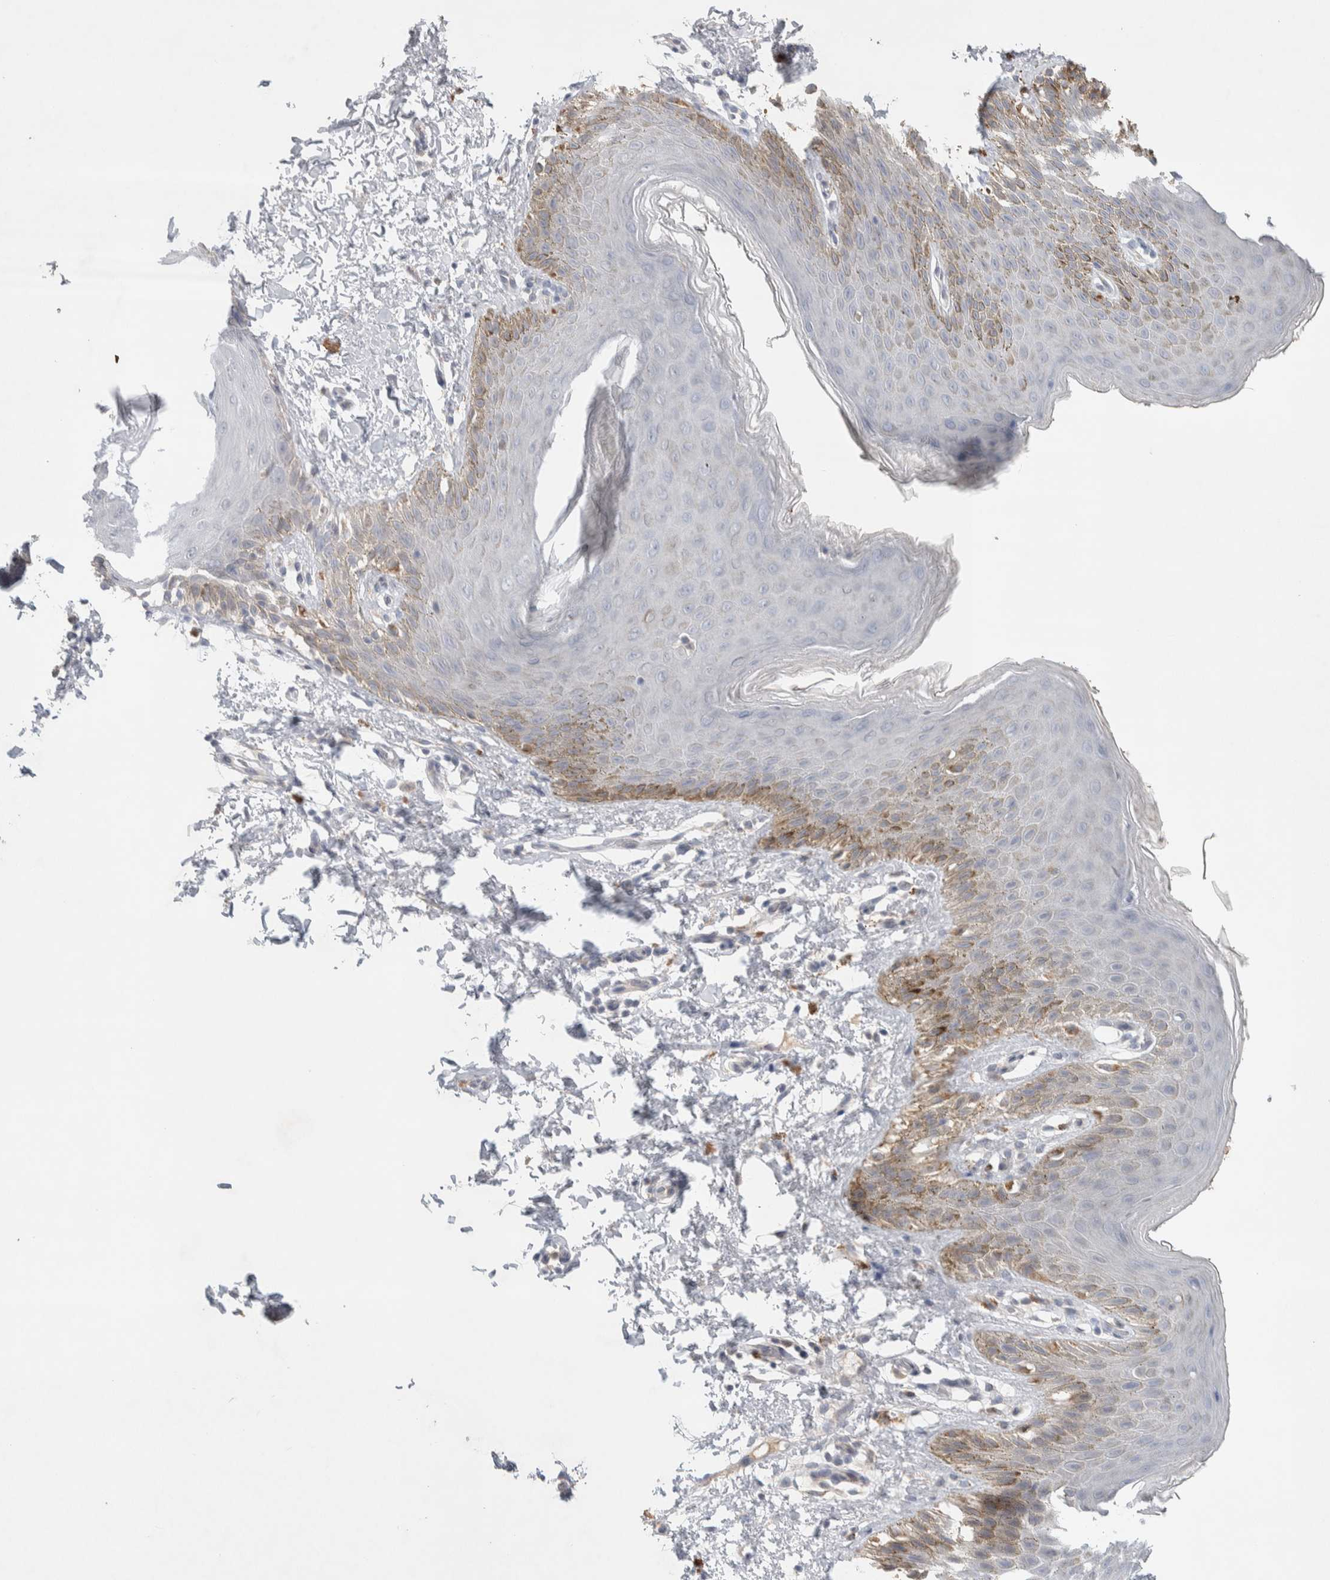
{"staining": {"intensity": "moderate", "quantity": "<25%", "location": "cytoplasmic/membranous"}, "tissue": "skin", "cell_type": "Epidermal cells", "image_type": "normal", "snomed": [{"axis": "morphology", "description": "Normal tissue, NOS"}, {"axis": "topography", "description": "Anal"}, {"axis": "topography", "description": "Peripheral nerve tissue"}], "caption": "DAB immunohistochemical staining of benign human skin reveals moderate cytoplasmic/membranous protein staining in about <25% of epidermal cells. The protein of interest is shown in brown color, while the nuclei are stained blue.", "gene": "DEPTOR", "patient": {"sex": "male", "age": 44}}